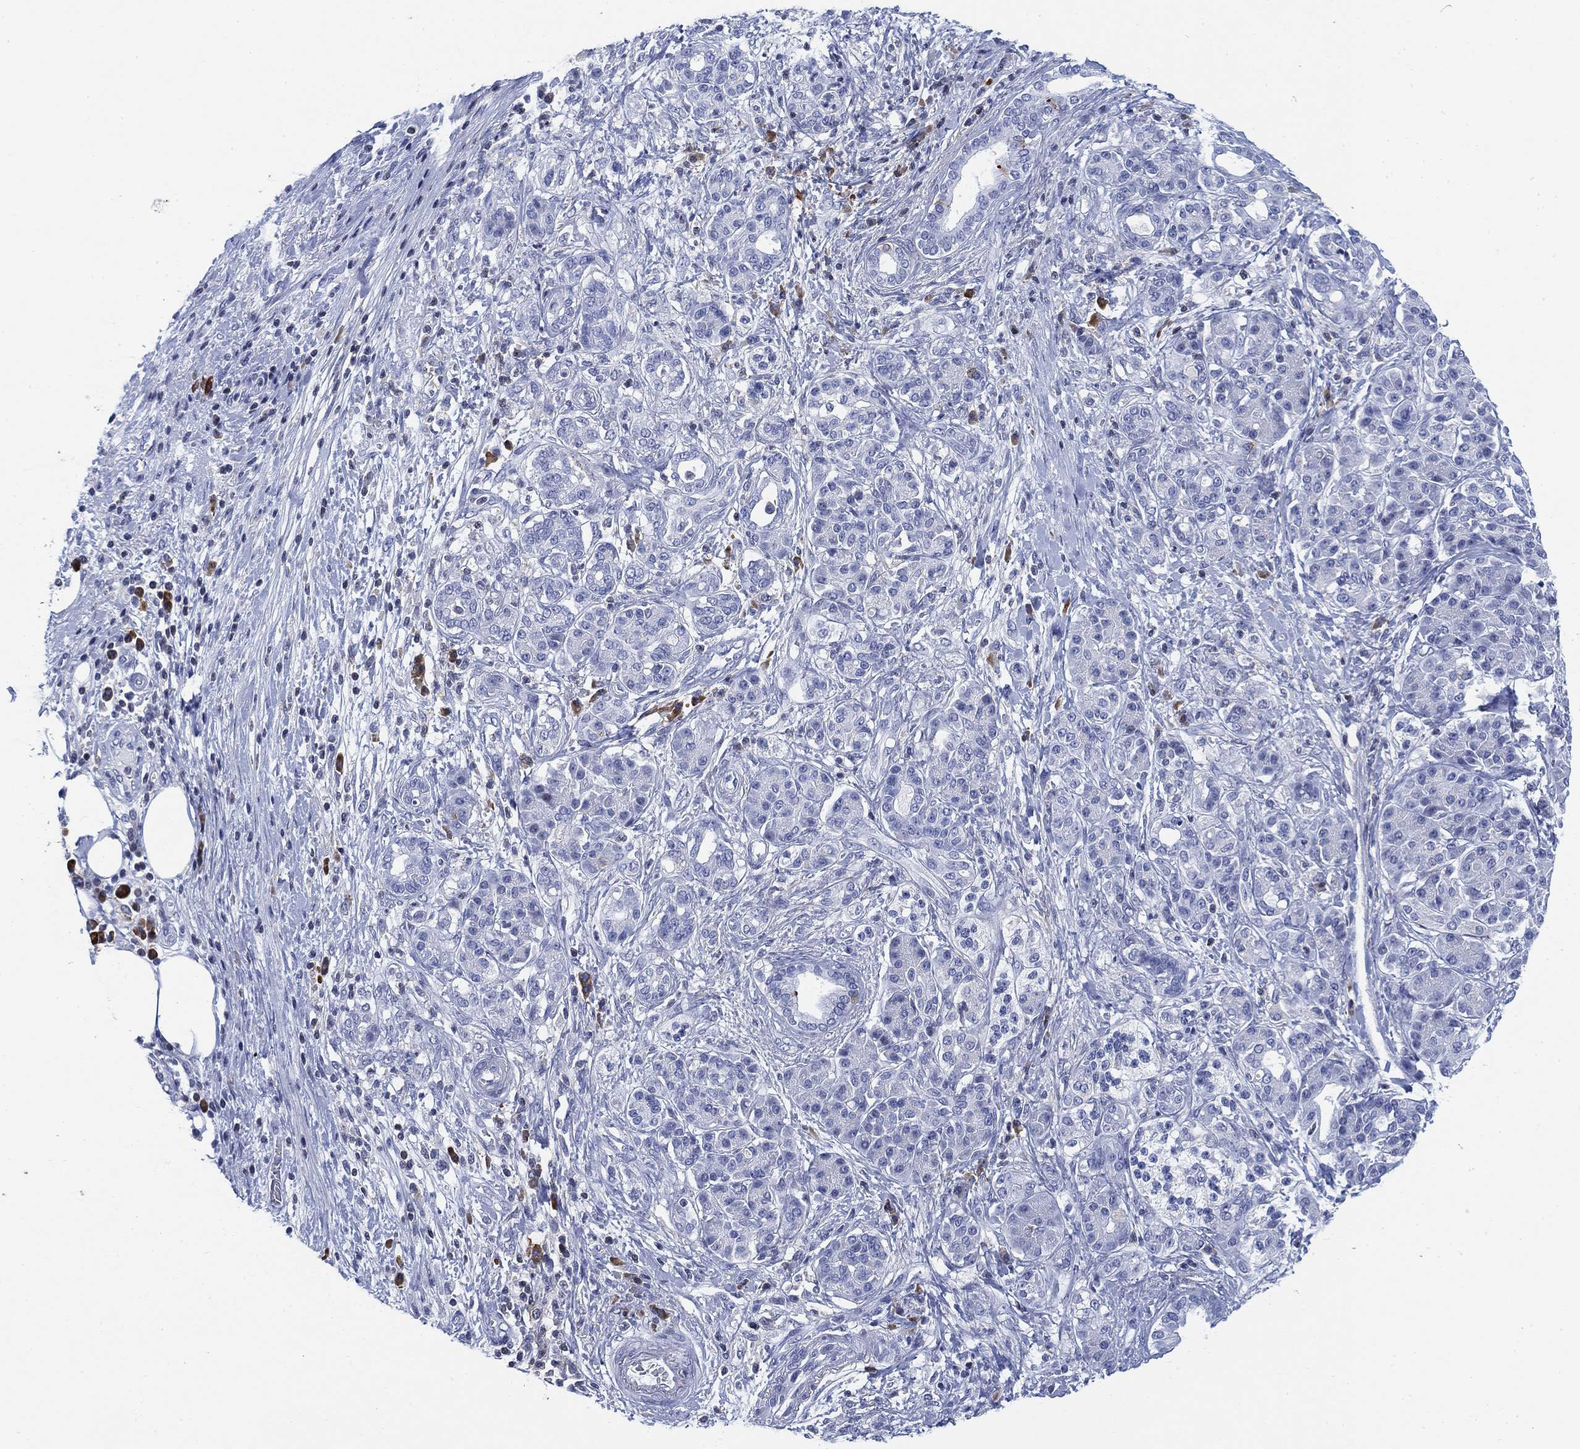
{"staining": {"intensity": "negative", "quantity": "none", "location": "none"}, "tissue": "pancreatic cancer", "cell_type": "Tumor cells", "image_type": "cancer", "snomed": [{"axis": "morphology", "description": "Adenocarcinoma, NOS"}, {"axis": "topography", "description": "Pancreas"}], "caption": "Human adenocarcinoma (pancreatic) stained for a protein using IHC demonstrates no positivity in tumor cells.", "gene": "FYB1", "patient": {"sex": "female", "age": 73}}